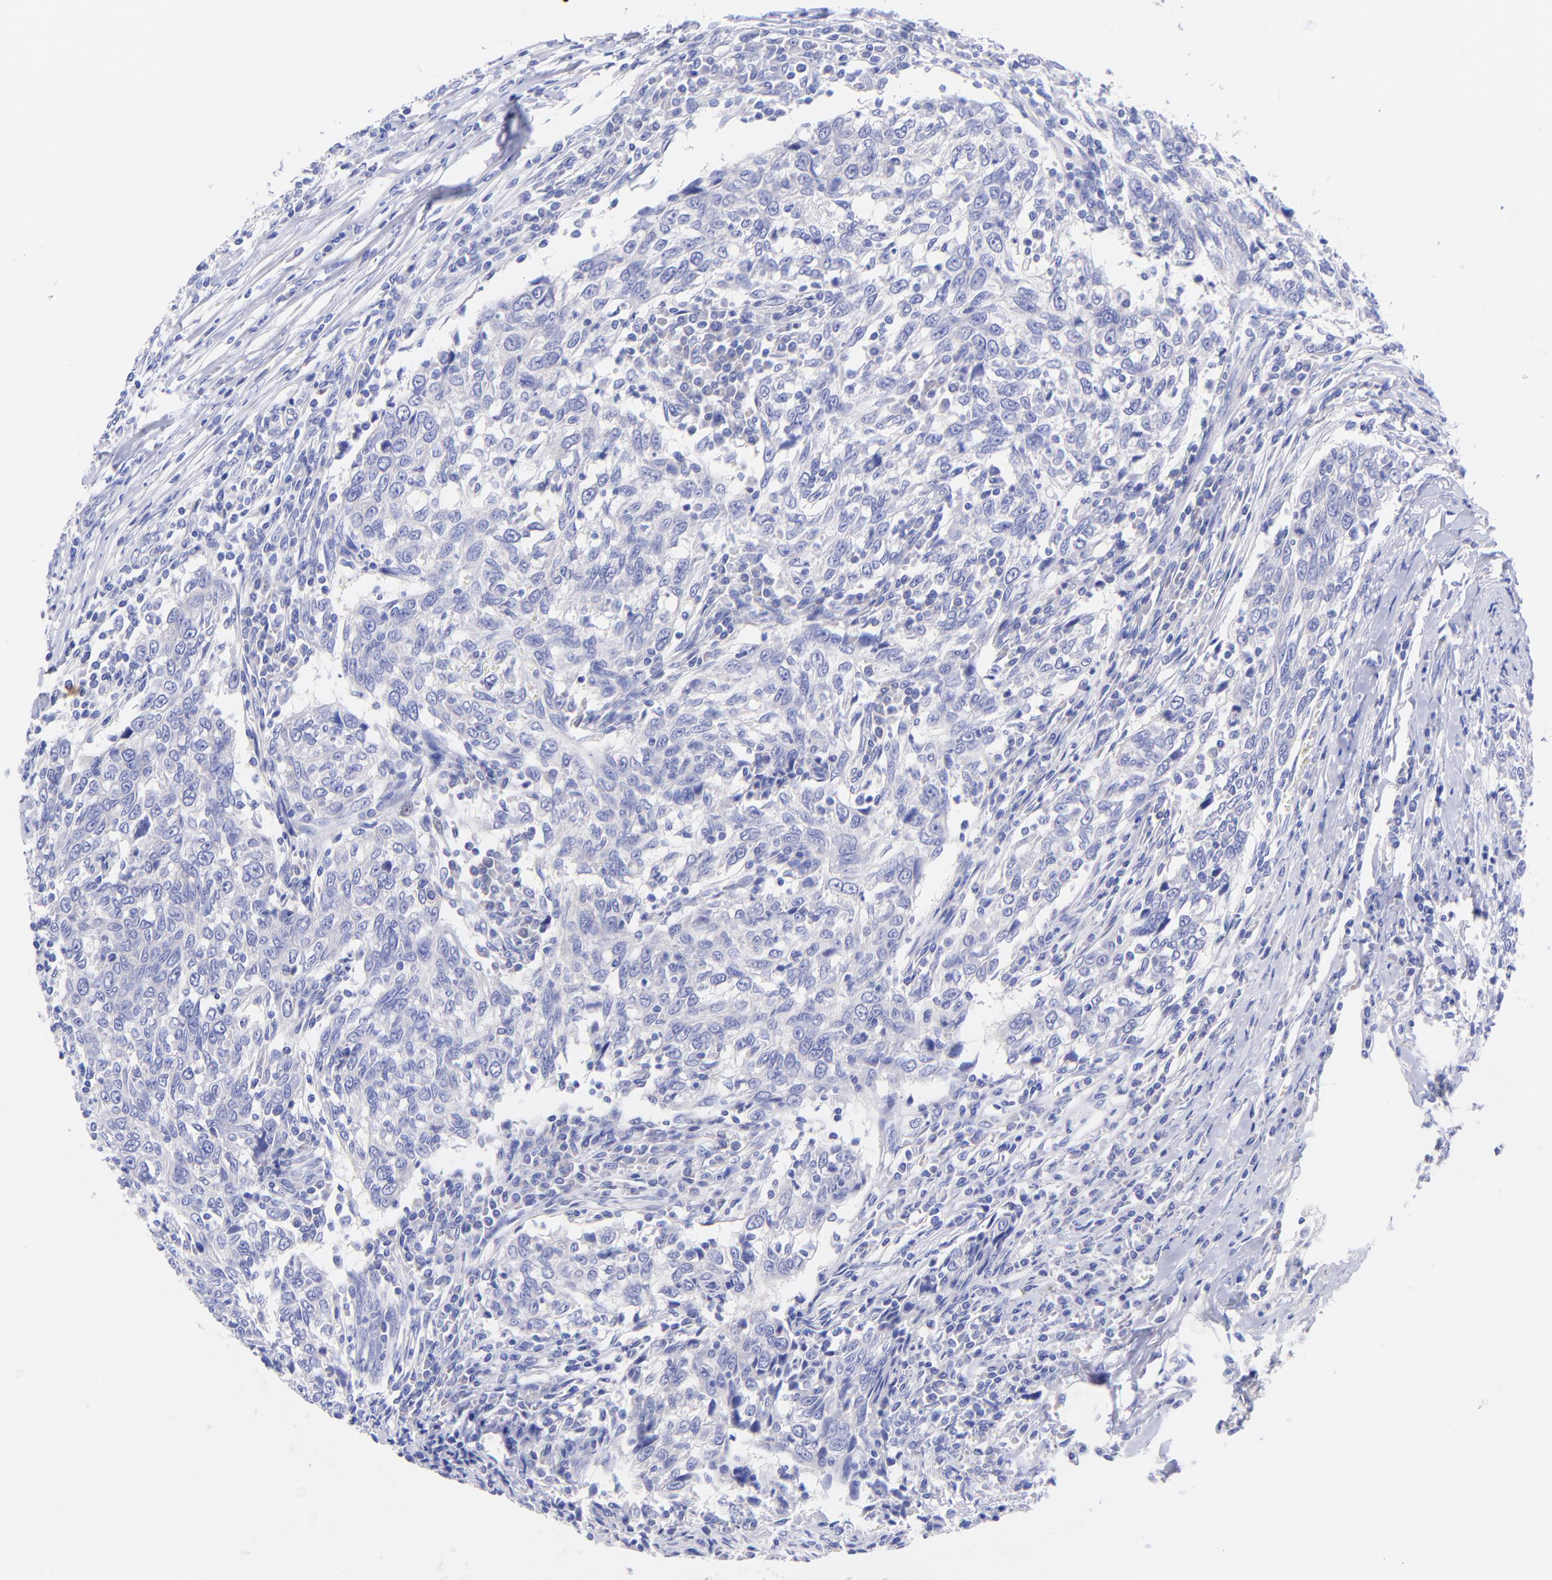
{"staining": {"intensity": "negative", "quantity": "none", "location": "none"}, "tissue": "breast cancer", "cell_type": "Tumor cells", "image_type": "cancer", "snomed": [{"axis": "morphology", "description": "Duct carcinoma"}, {"axis": "topography", "description": "Breast"}], "caption": "The immunohistochemistry micrograph has no significant expression in tumor cells of invasive ductal carcinoma (breast) tissue.", "gene": "GPHN", "patient": {"sex": "female", "age": 50}}